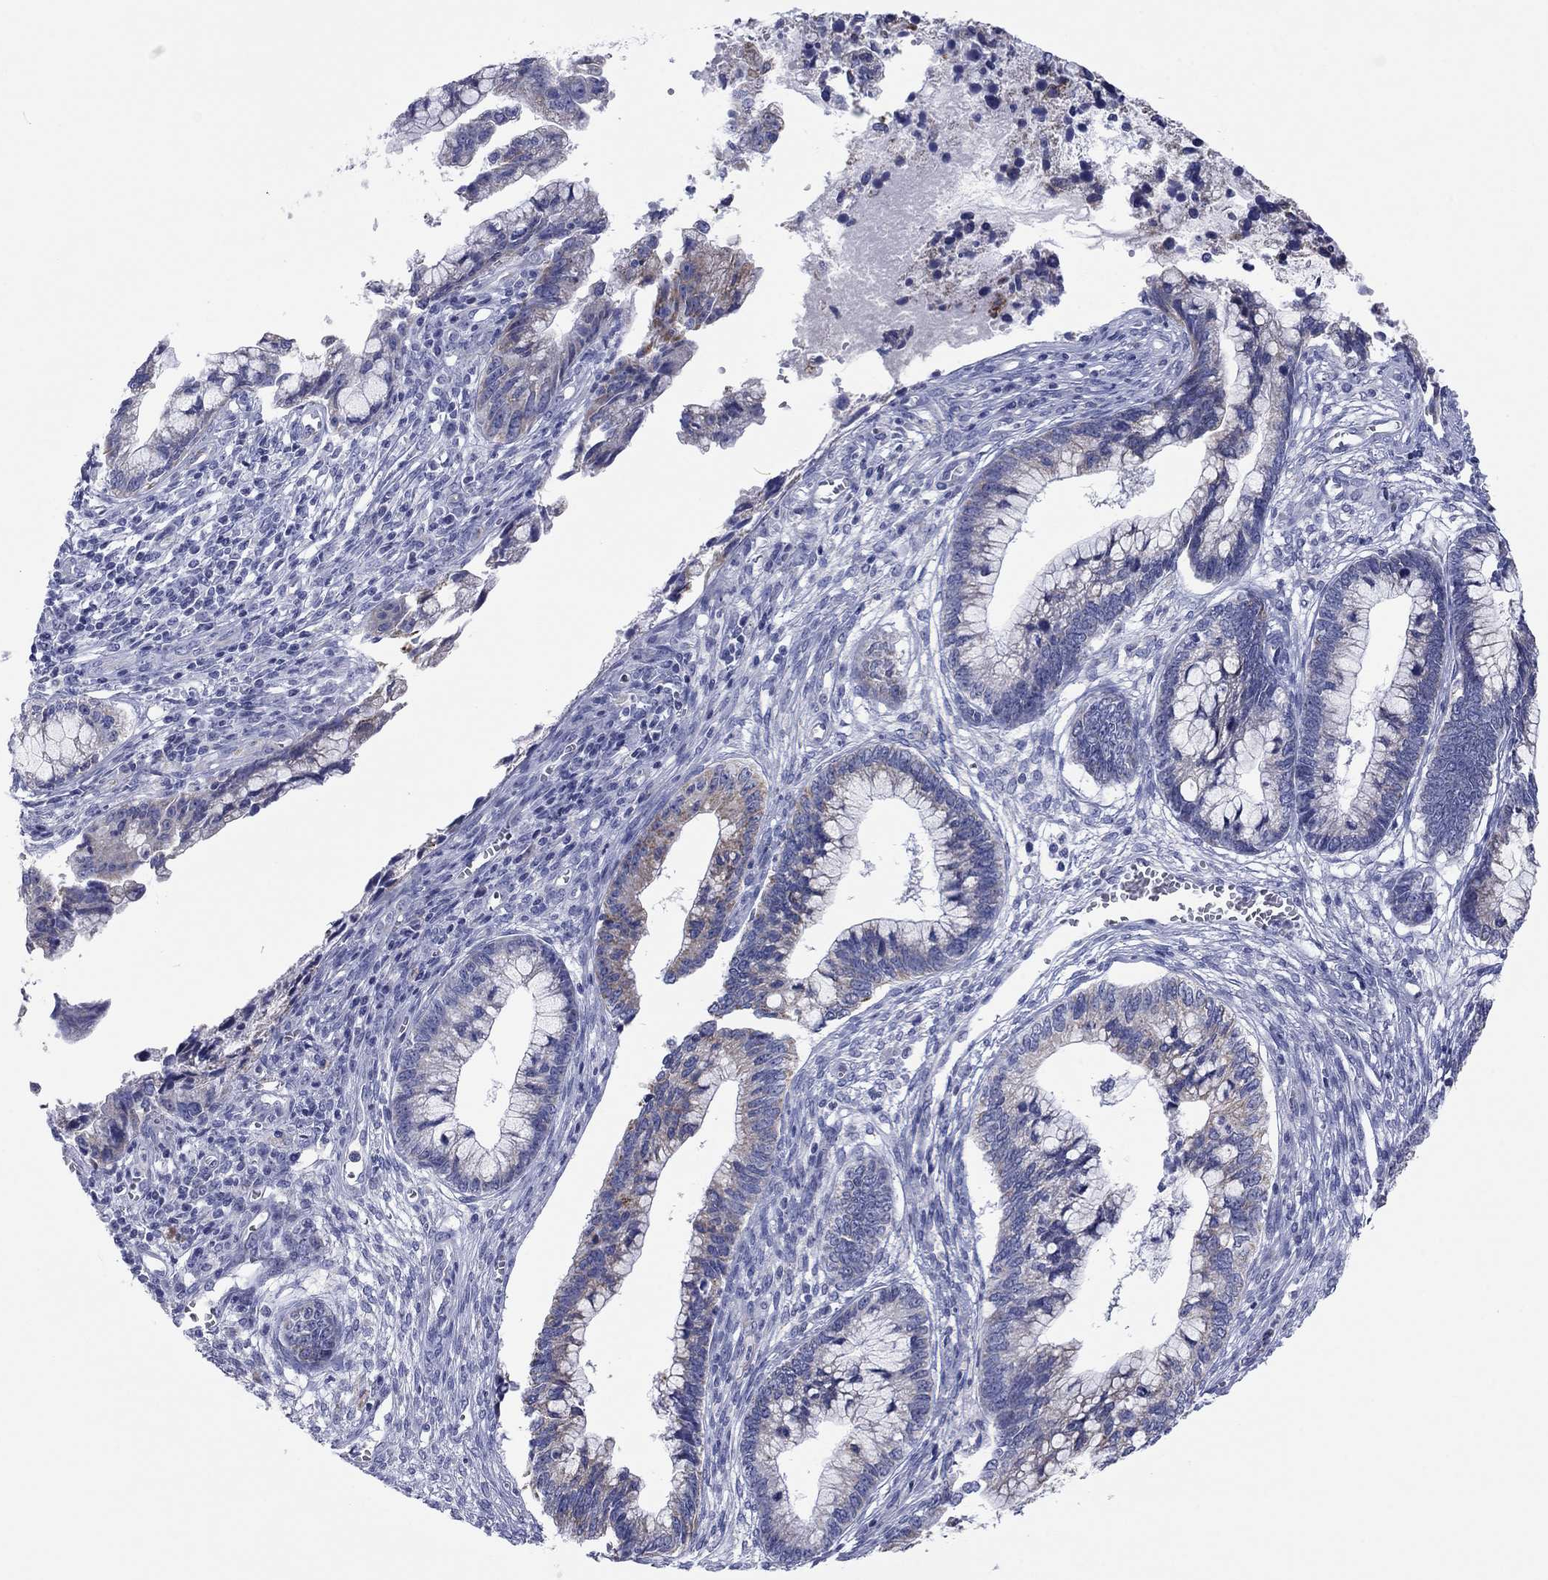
{"staining": {"intensity": "moderate", "quantity": "<25%", "location": "cytoplasmic/membranous"}, "tissue": "cervical cancer", "cell_type": "Tumor cells", "image_type": "cancer", "snomed": [{"axis": "morphology", "description": "Adenocarcinoma, NOS"}, {"axis": "topography", "description": "Cervix"}], "caption": "Protein expression analysis of adenocarcinoma (cervical) demonstrates moderate cytoplasmic/membranous staining in about <25% of tumor cells.", "gene": "MGST3", "patient": {"sex": "female", "age": 44}}